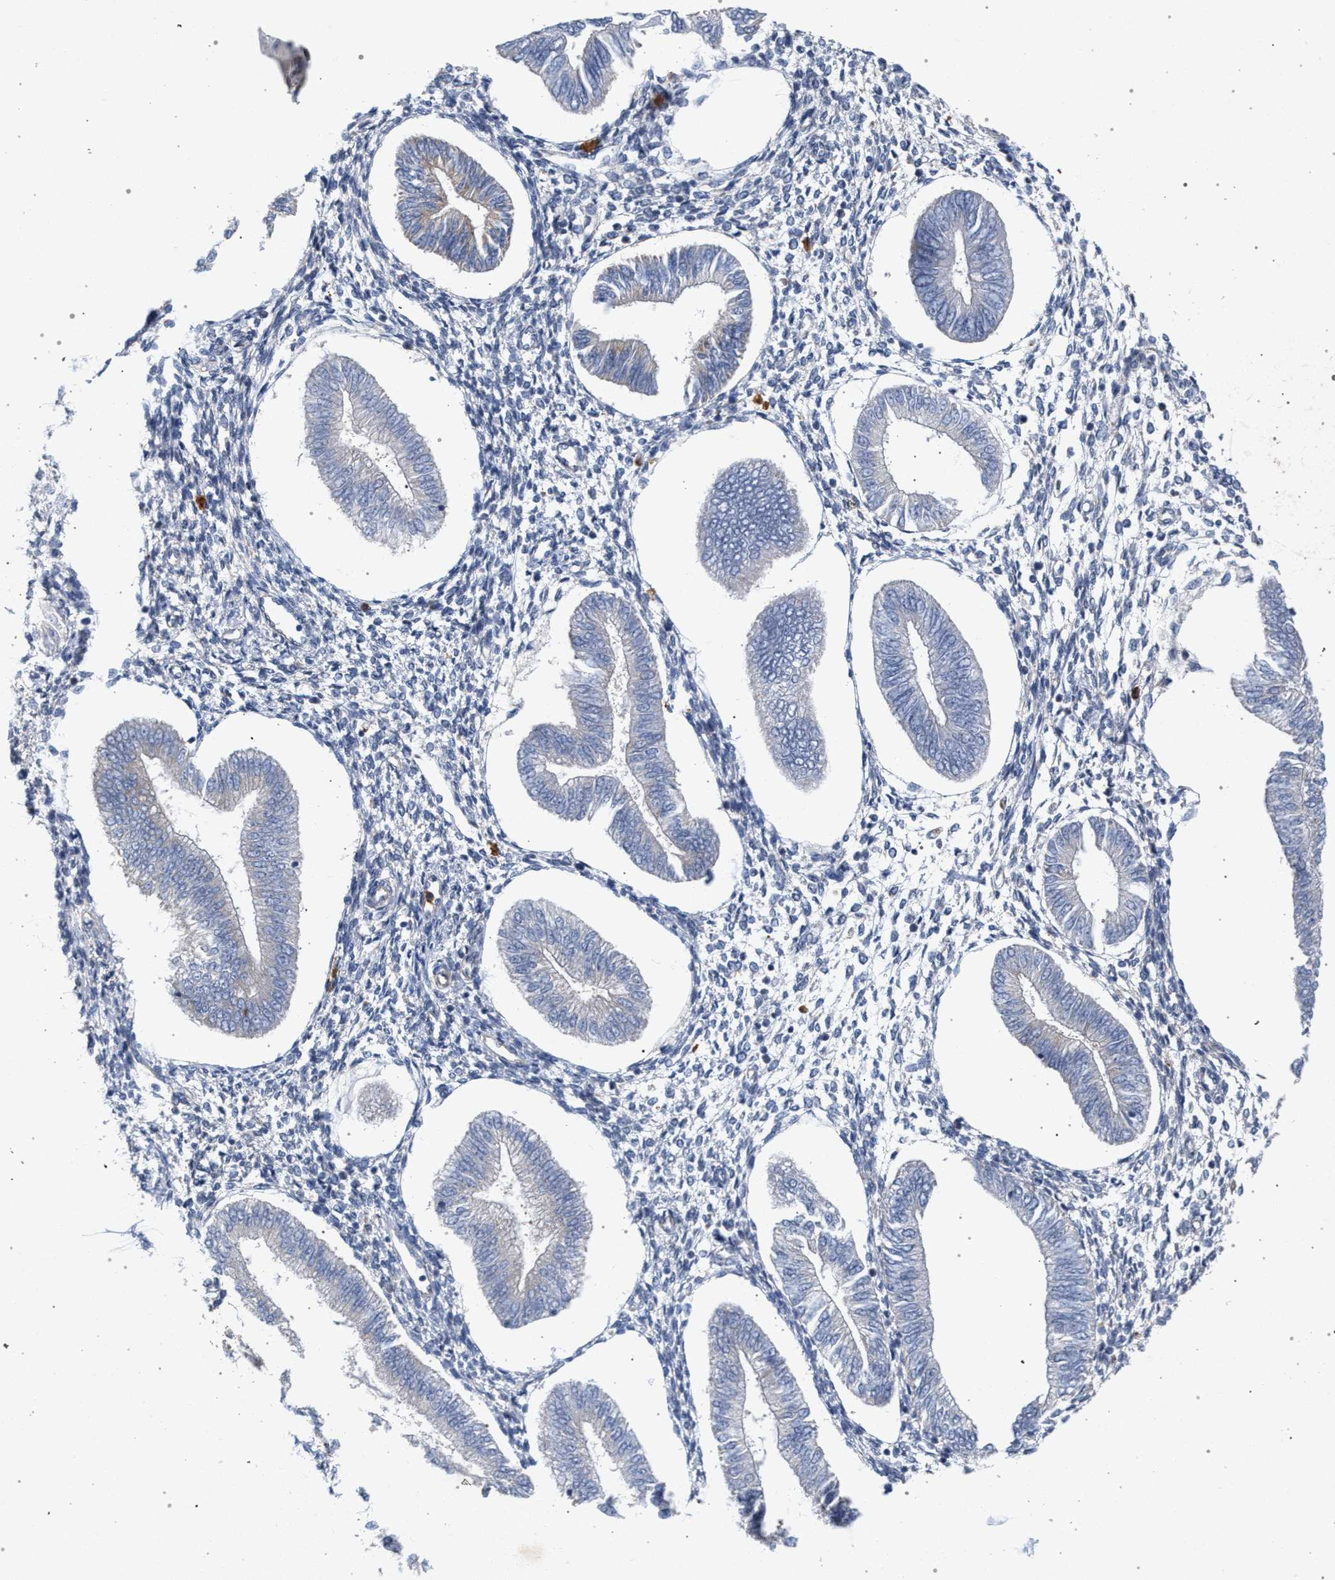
{"staining": {"intensity": "negative", "quantity": "none", "location": "none"}, "tissue": "endometrium", "cell_type": "Cells in endometrial stroma", "image_type": "normal", "snomed": [{"axis": "morphology", "description": "Normal tissue, NOS"}, {"axis": "topography", "description": "Endometrium"}], "caption": "The immunohistochemistry (IHC) photomicrograph has no significant staining in cells in endometrial stroma of endometrium. (DAB (3,3'-diaminobenzidine) IHC, high magnification).", "gene": "MAMDC2", "patient": {"sex": "female", "age": 50}}